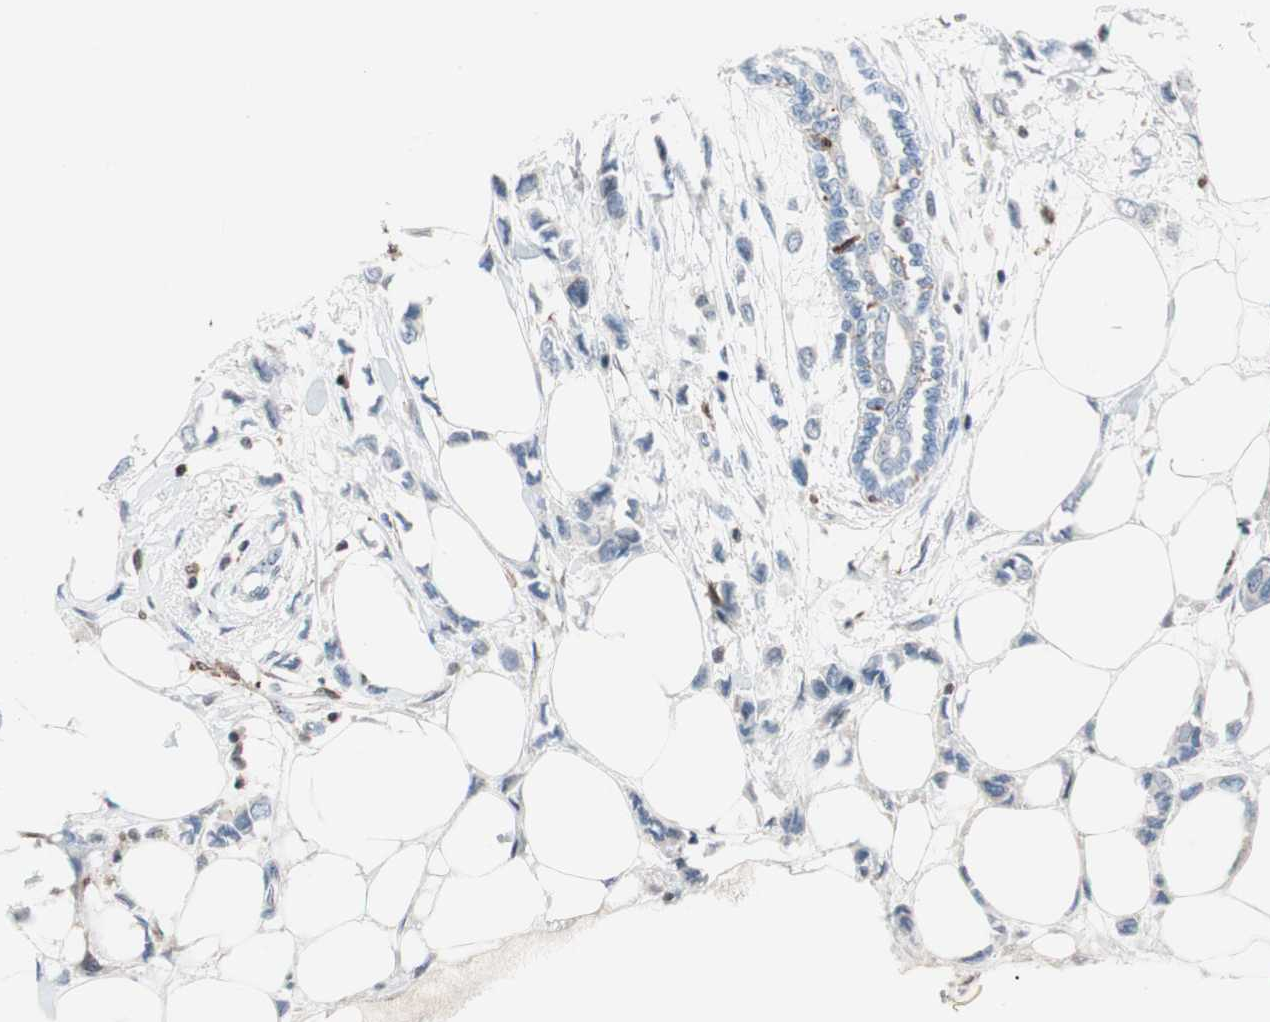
{"staining": {"intensity": "negative", "quantity": "none", "location": "none"}, "tissue": "breast cancer", "cell_type": "Tumor cells", "image_type": "cancer", "snomed": [{"axis": "morphology", "description": "Lobular carcinoma"}, {"axis": "topography", "description": "Breast"}], "caption": "Immunohistochemistry (IHC) histopathology image of neoplastic tissue: breast lobular carcinoma stained with DAB (3,3'-diaminobenzidine) shows no significant protein staining in tumor cells.", "gene": "RGS10", "patient": {"sex": "female", "age": 51}}